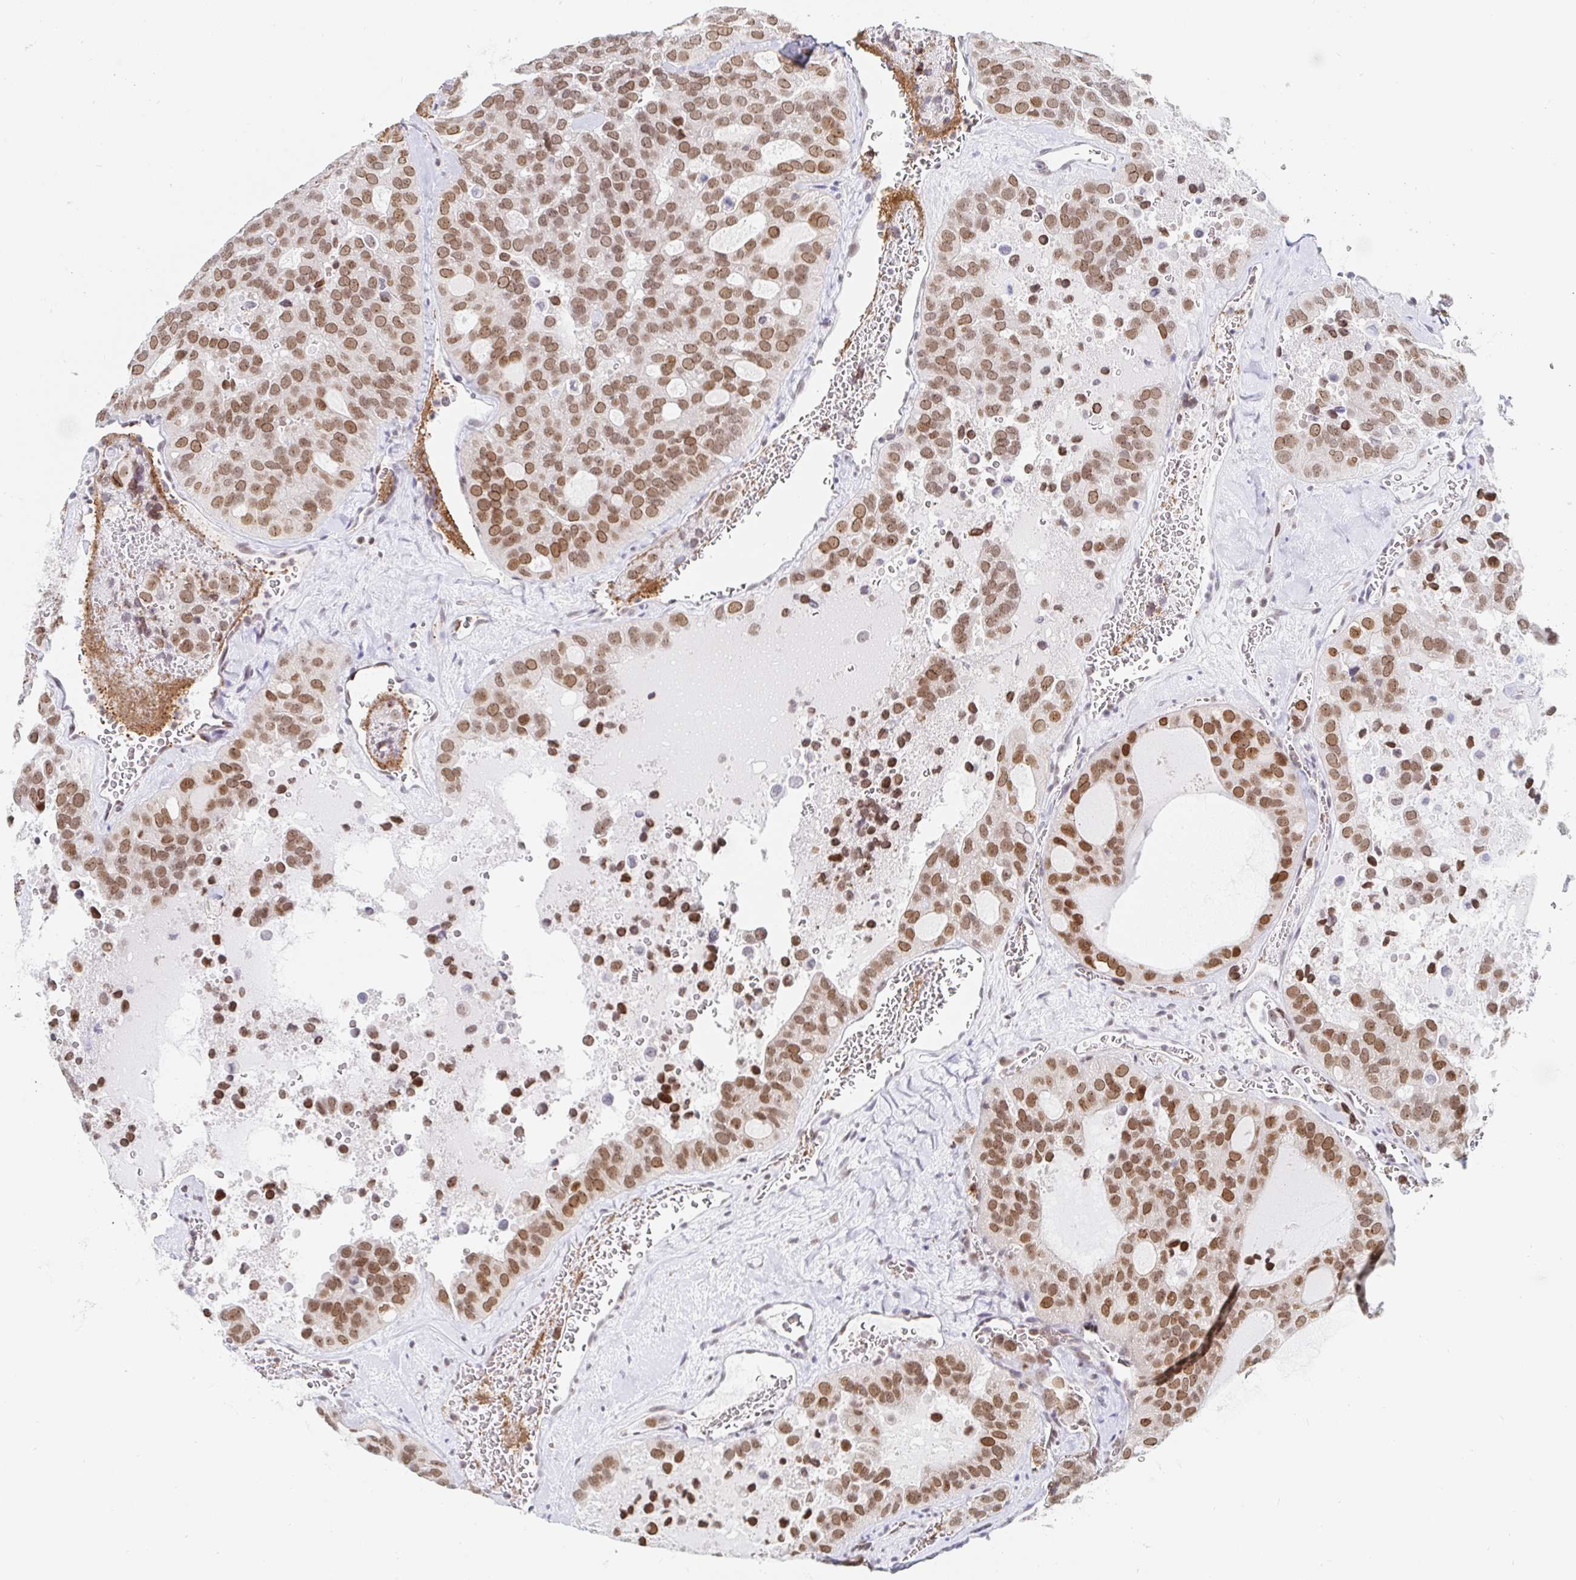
{"staining": {"intensity": "moderate", "quantity": ">75%", "location": "nuclear"}, "tissue": "thyroid cancer", "cell_type": "Tumor cells", "image_type": "cancer", "snomed": [{"axis": "morphology", "description": "Follicular adenoma carcinoma, NOS"}, {"axis": "topography", "description": "Thyroid gland"}], "caption": "Moderate nuclear protein staining is present in approximately >75% of tumor cells in follicular adenoma carcinoma (thyroid).", "gene": "CHD2", "patient": {"sex": "male", "age": 75}}